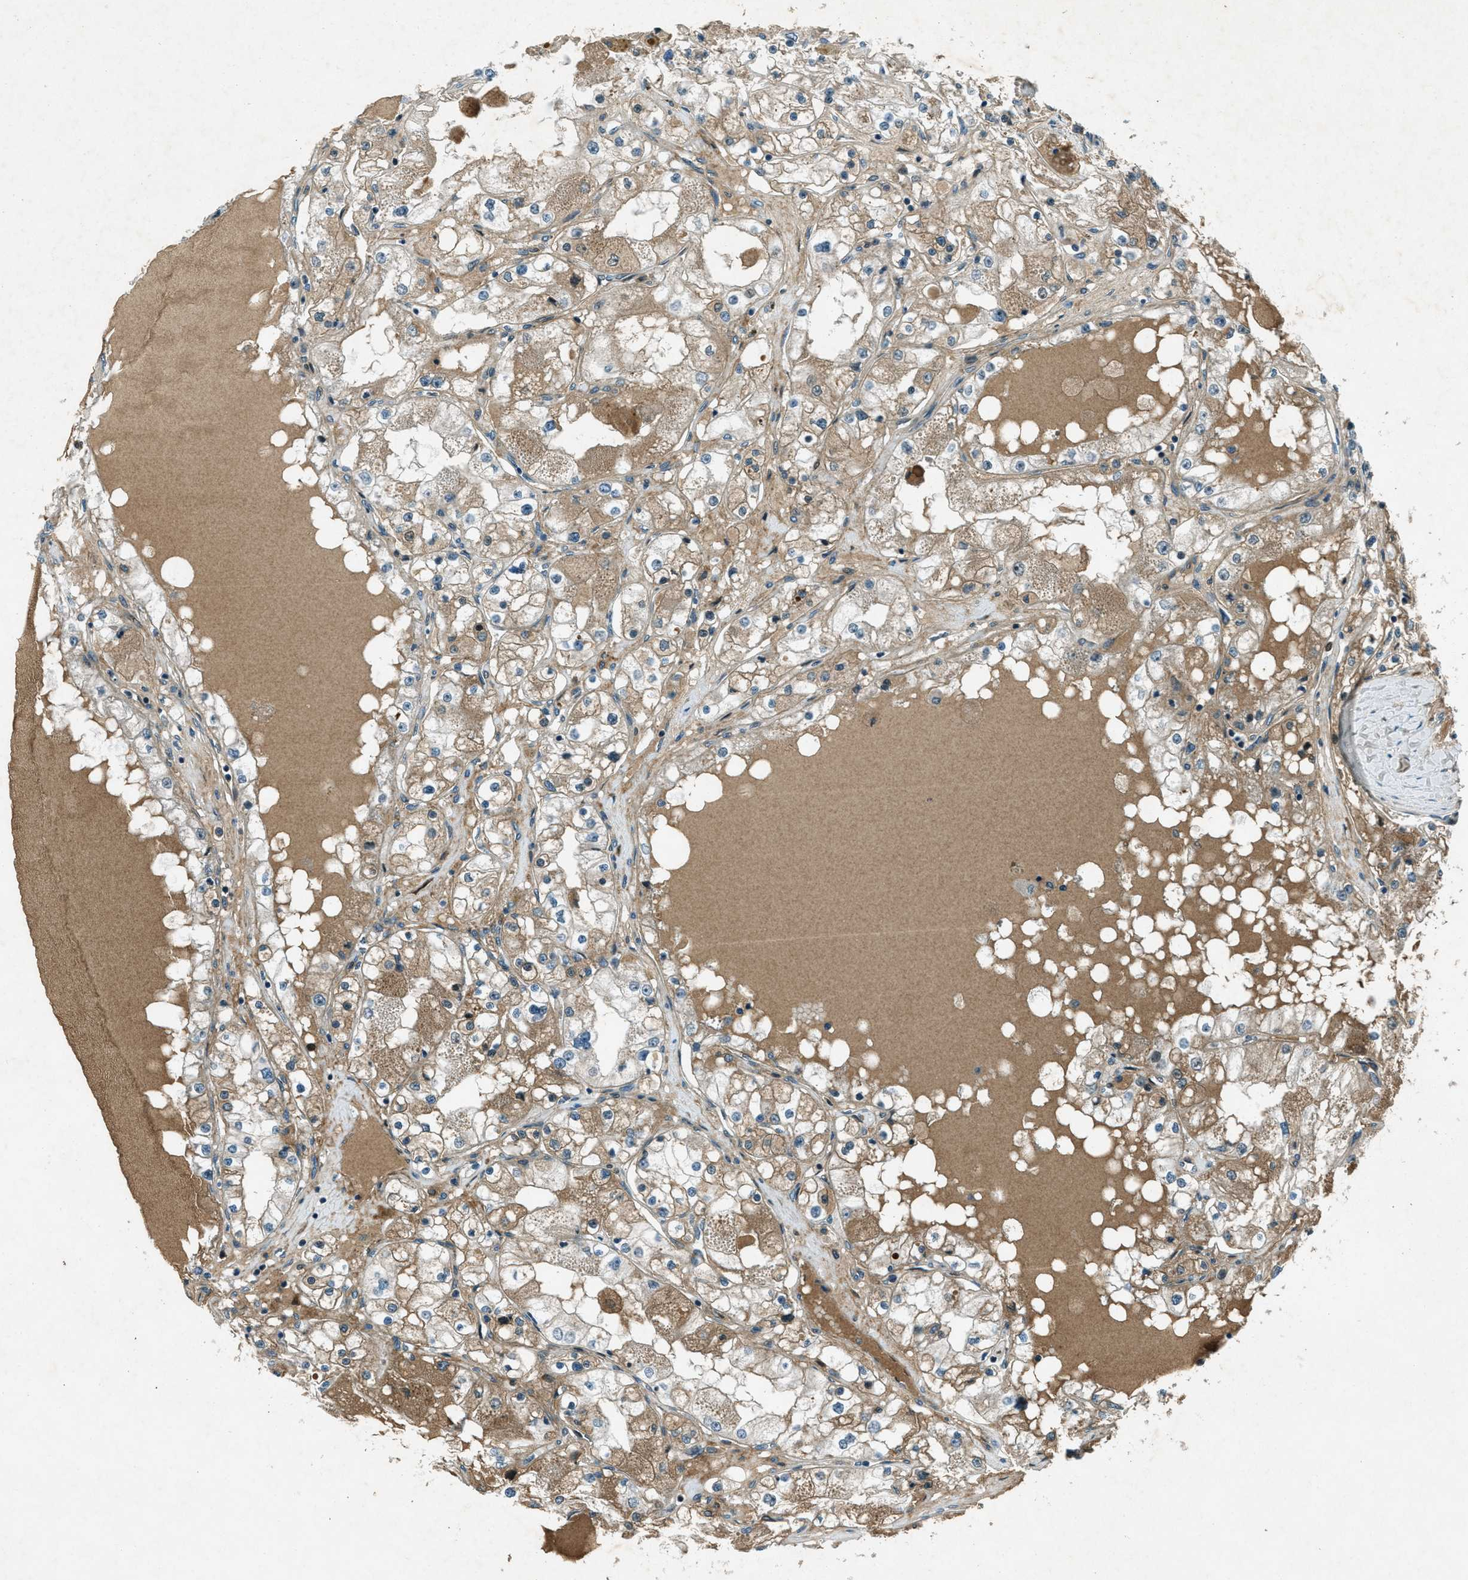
{"staining": {"intensity": "weak", "quantity": "25%-75%", "location": "cytoplasmic/membranous"}, "tissue": "renal cancer", "cell_type": "Tumor cells", "image_type": "cancer", "snomed": [{"axis": "morphology", "description": "Adenocarcinoma, NOS"}, {"axis": "topography", "description": "Kidney"}], "caption": "Human renal adenocarcinoma stained with a protein marker exhibits weak staining in tumor cells.", "gene": "STK11", "patient": {"sex": "male", "age": 68}}